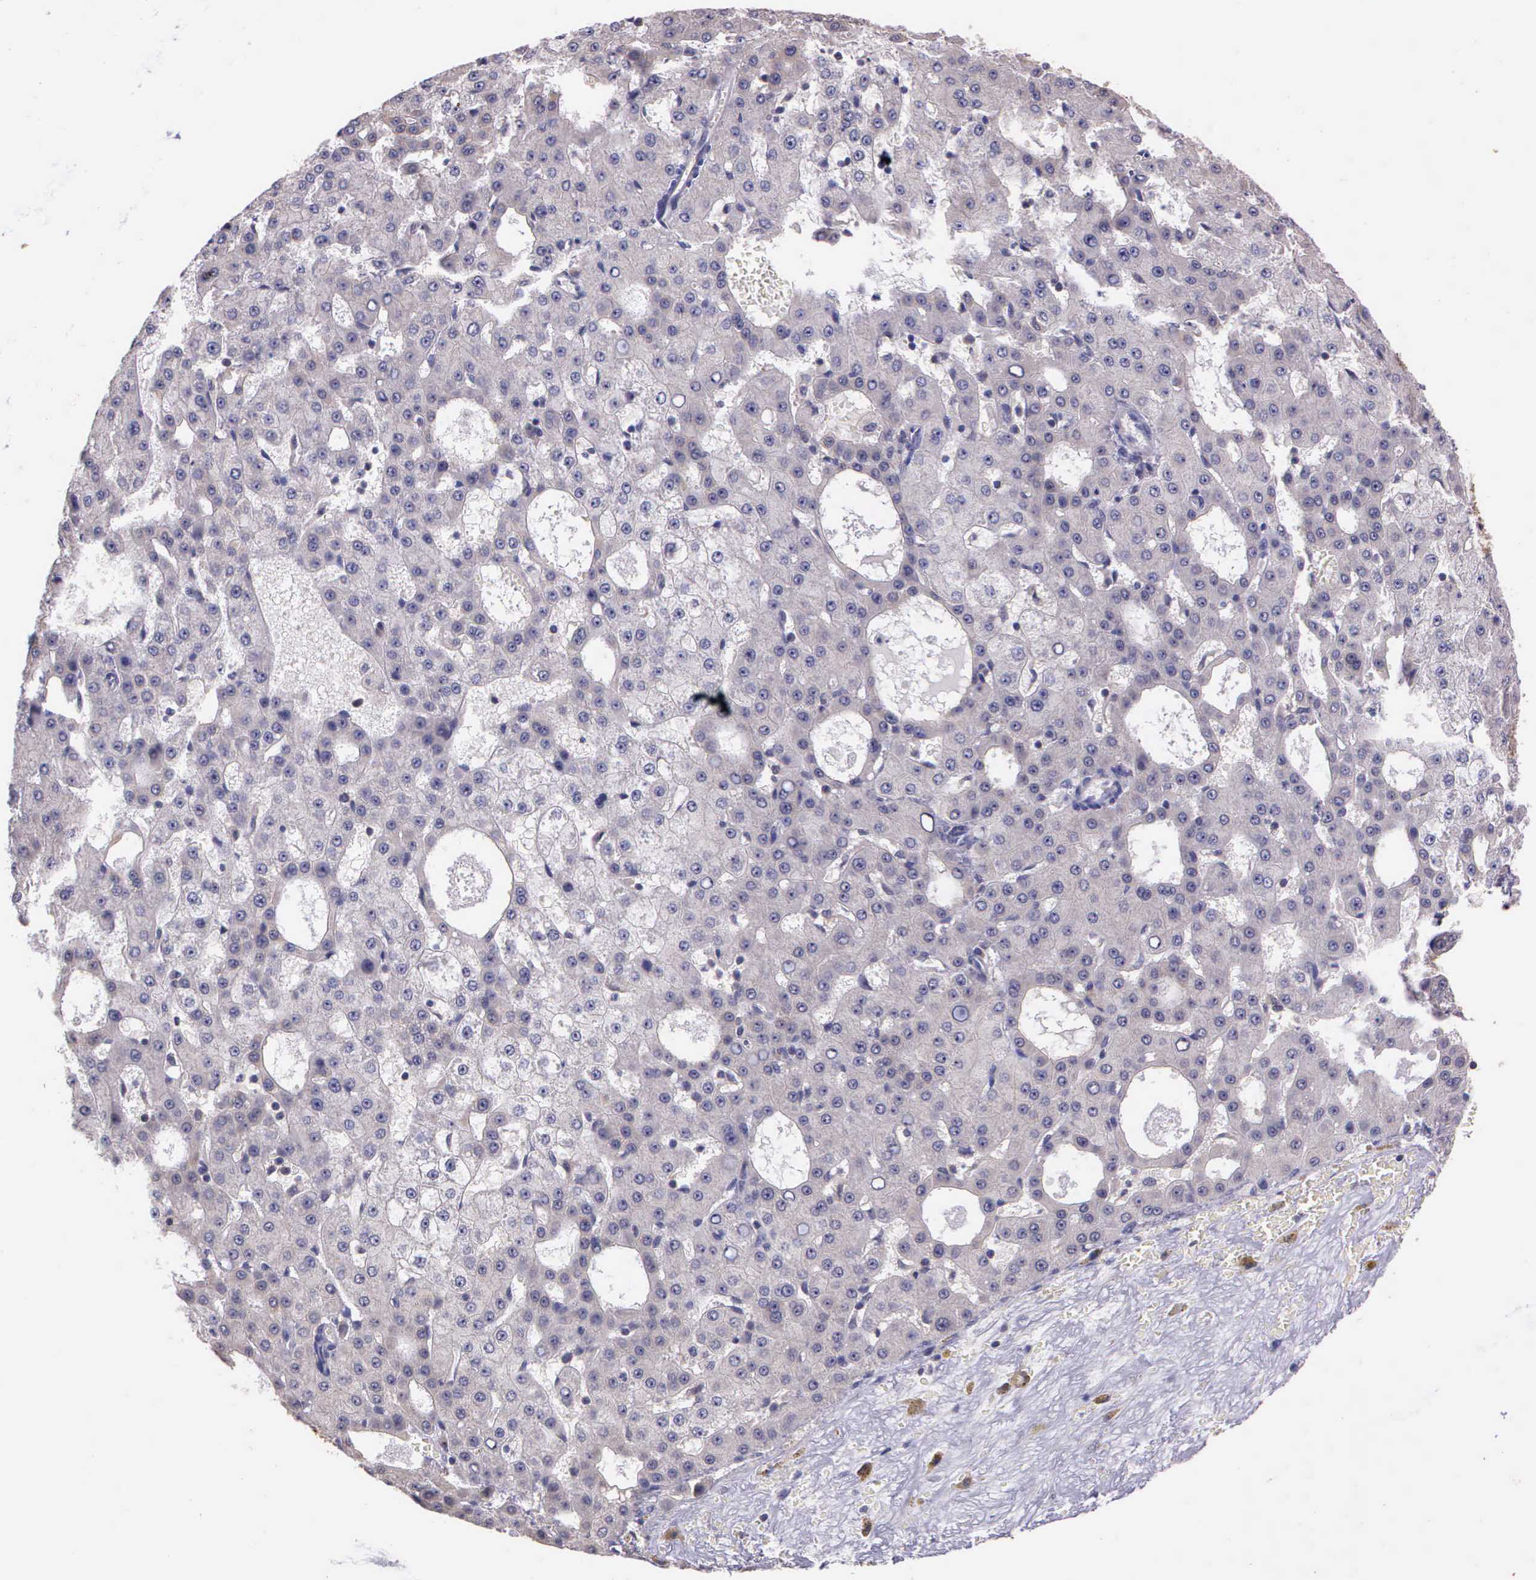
{"staining": {"intensity": "negative", "quantity": "none", "location": "none"}, "tissue": "liver cancer", "cell_type": "Tumor cells", "image_type": "cancer", "snomed": [{"axis": "morphology", "description": "Carcinoma, Hepatocellular, NOS"}, {"axis": "topography", "description": "Liver"}], "caption": "Histopathology image shows no protein positivity in tumor cells of hepatocellular carcinoma (liver) tissue.", "gene": "IGBP1", "patient": {"sex": "male", "age": 47}}